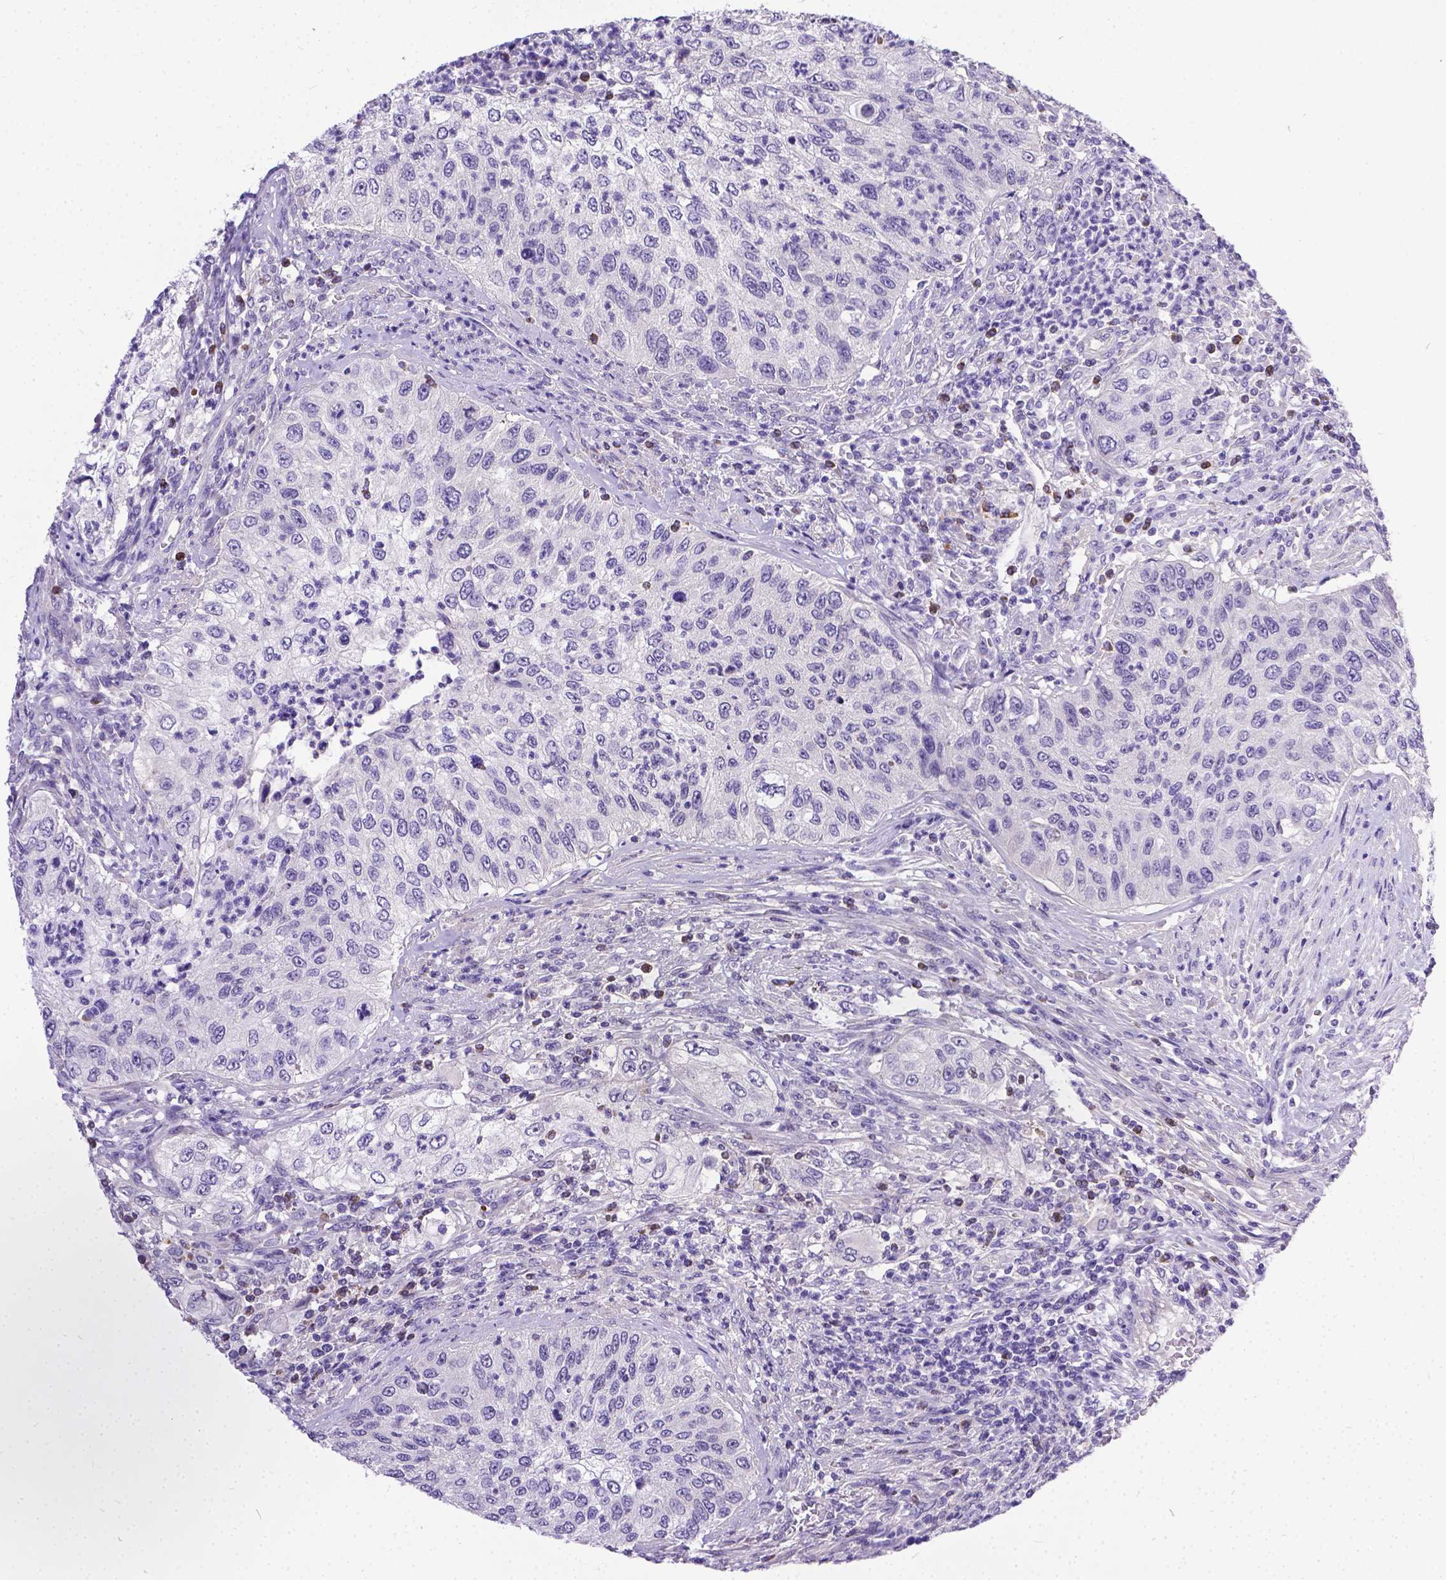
{"staining": {"intensity": "negative", "quantity": "none", "location": "none"}, "tissue": "urothelial cancer", "cell_type": "Tumor cells", "image_type": "cancer", "snomed": [{"axis": "morphology", "description": "Urothelial carcinoma, High grade"}, {"axis": "topography", "description": "Urinary bladder"}], "caption": "Tumor cells are negative for brown protein staining in urothelial carcinoma (high-grade). Brightfield microscopy of immunohistochemistry (IHC) stained with DAB (brown) and hematoxylin (blue), captured at high magnification.", "gene": "DLEC1", "patient": {"sex": "female", "age": 60}}